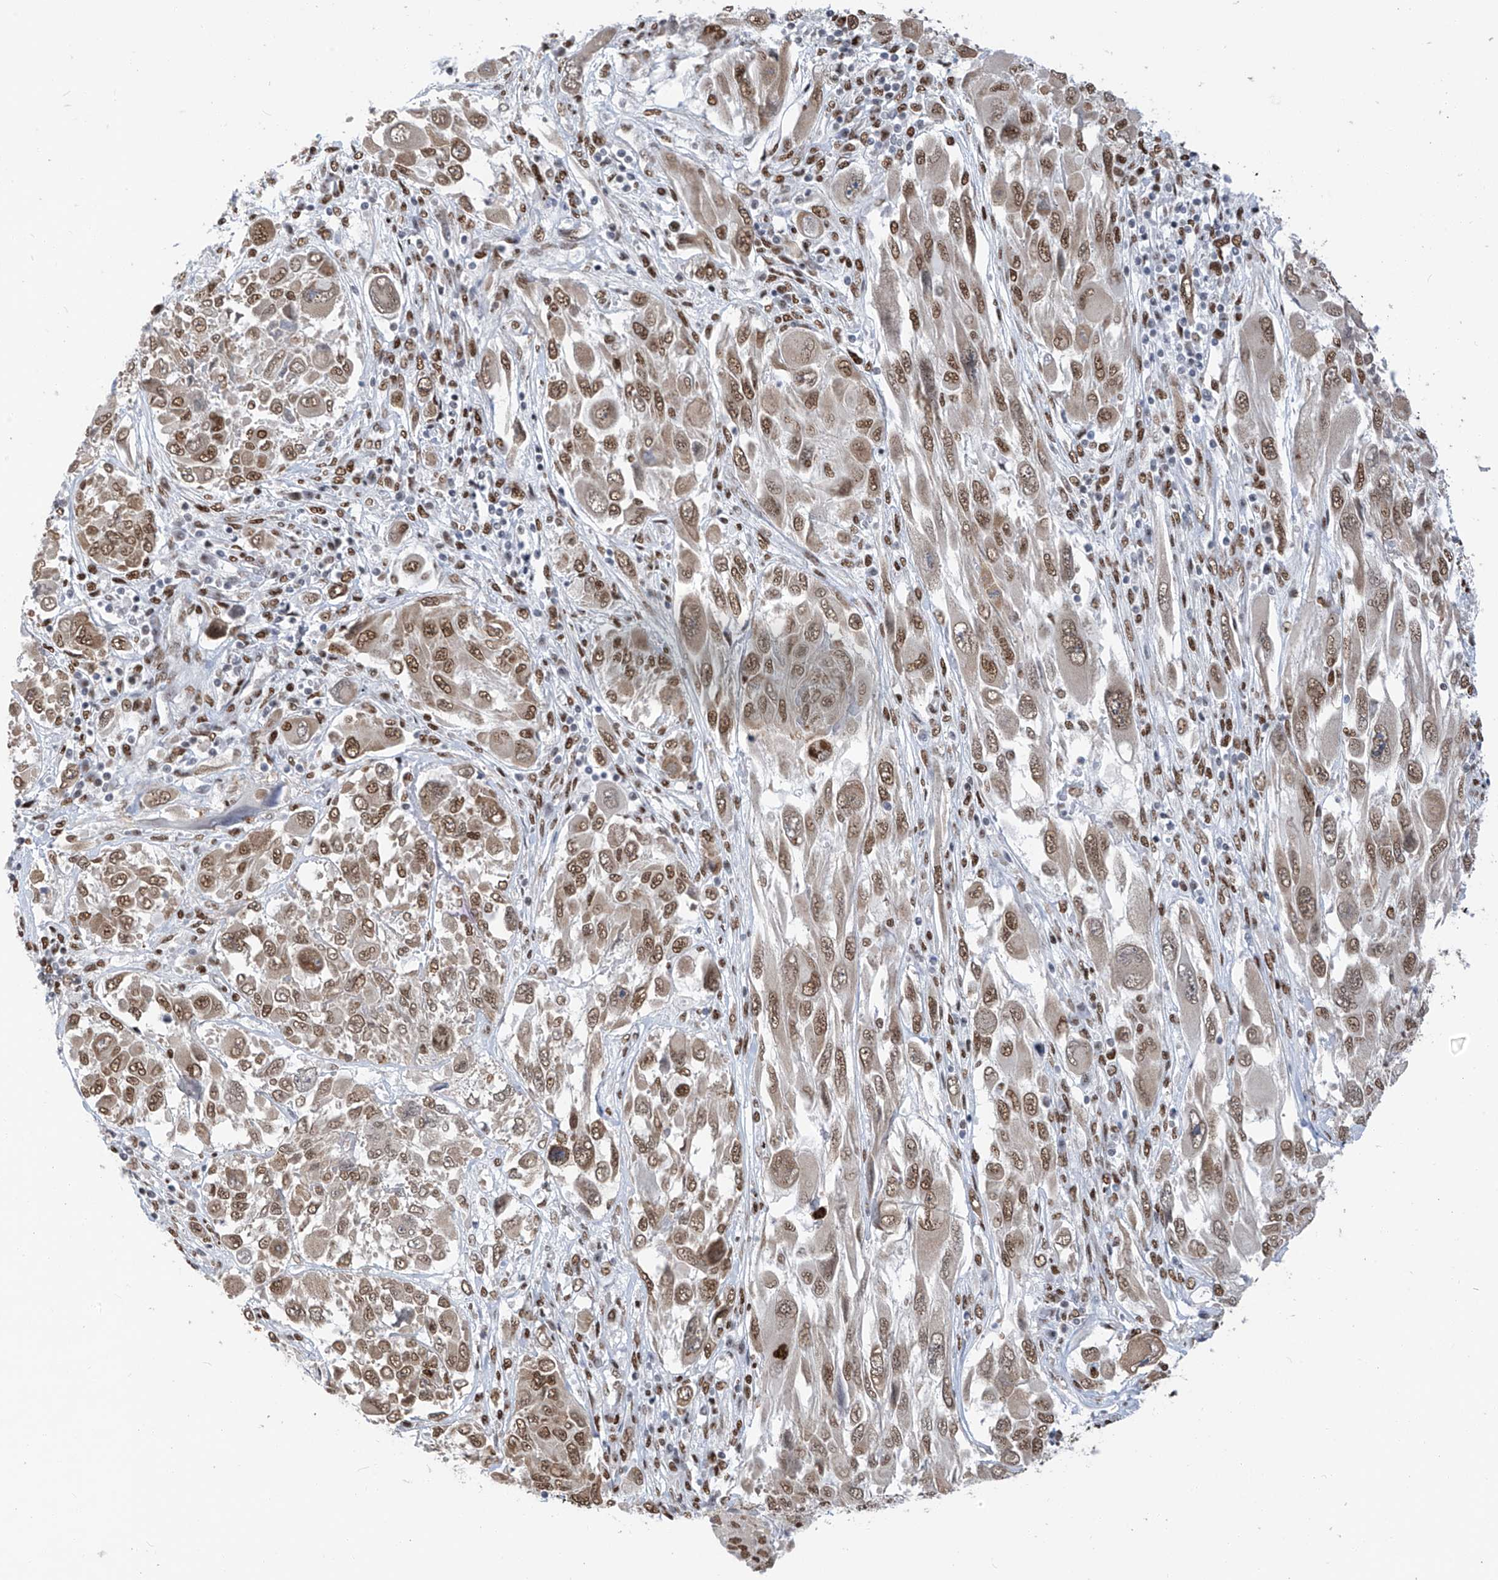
{"staining": {"intensity": "moderate", "quantity": ">75%", "location": "nuclear"}, "tissue": "melanoma", "cell_type": "Tumor cells", "image_type": "cancer", "snomed": [{"axis": "morphology", "description": "Malignant melanoma, NOS"}, {"axis": "topography", "description": "Skin"}], "caption": "Malignant melanoma stained for a protein shows moderate nuclear positivity in tumor cells. The staining is performed using DAB (3,3'-diaminobenzidine) brown chromogen to label protein expression. The nuclei are counter-stained blue using hematoxylin.", "gene": "KHSRP", "patient": {"sex": "female", "age": 91}}